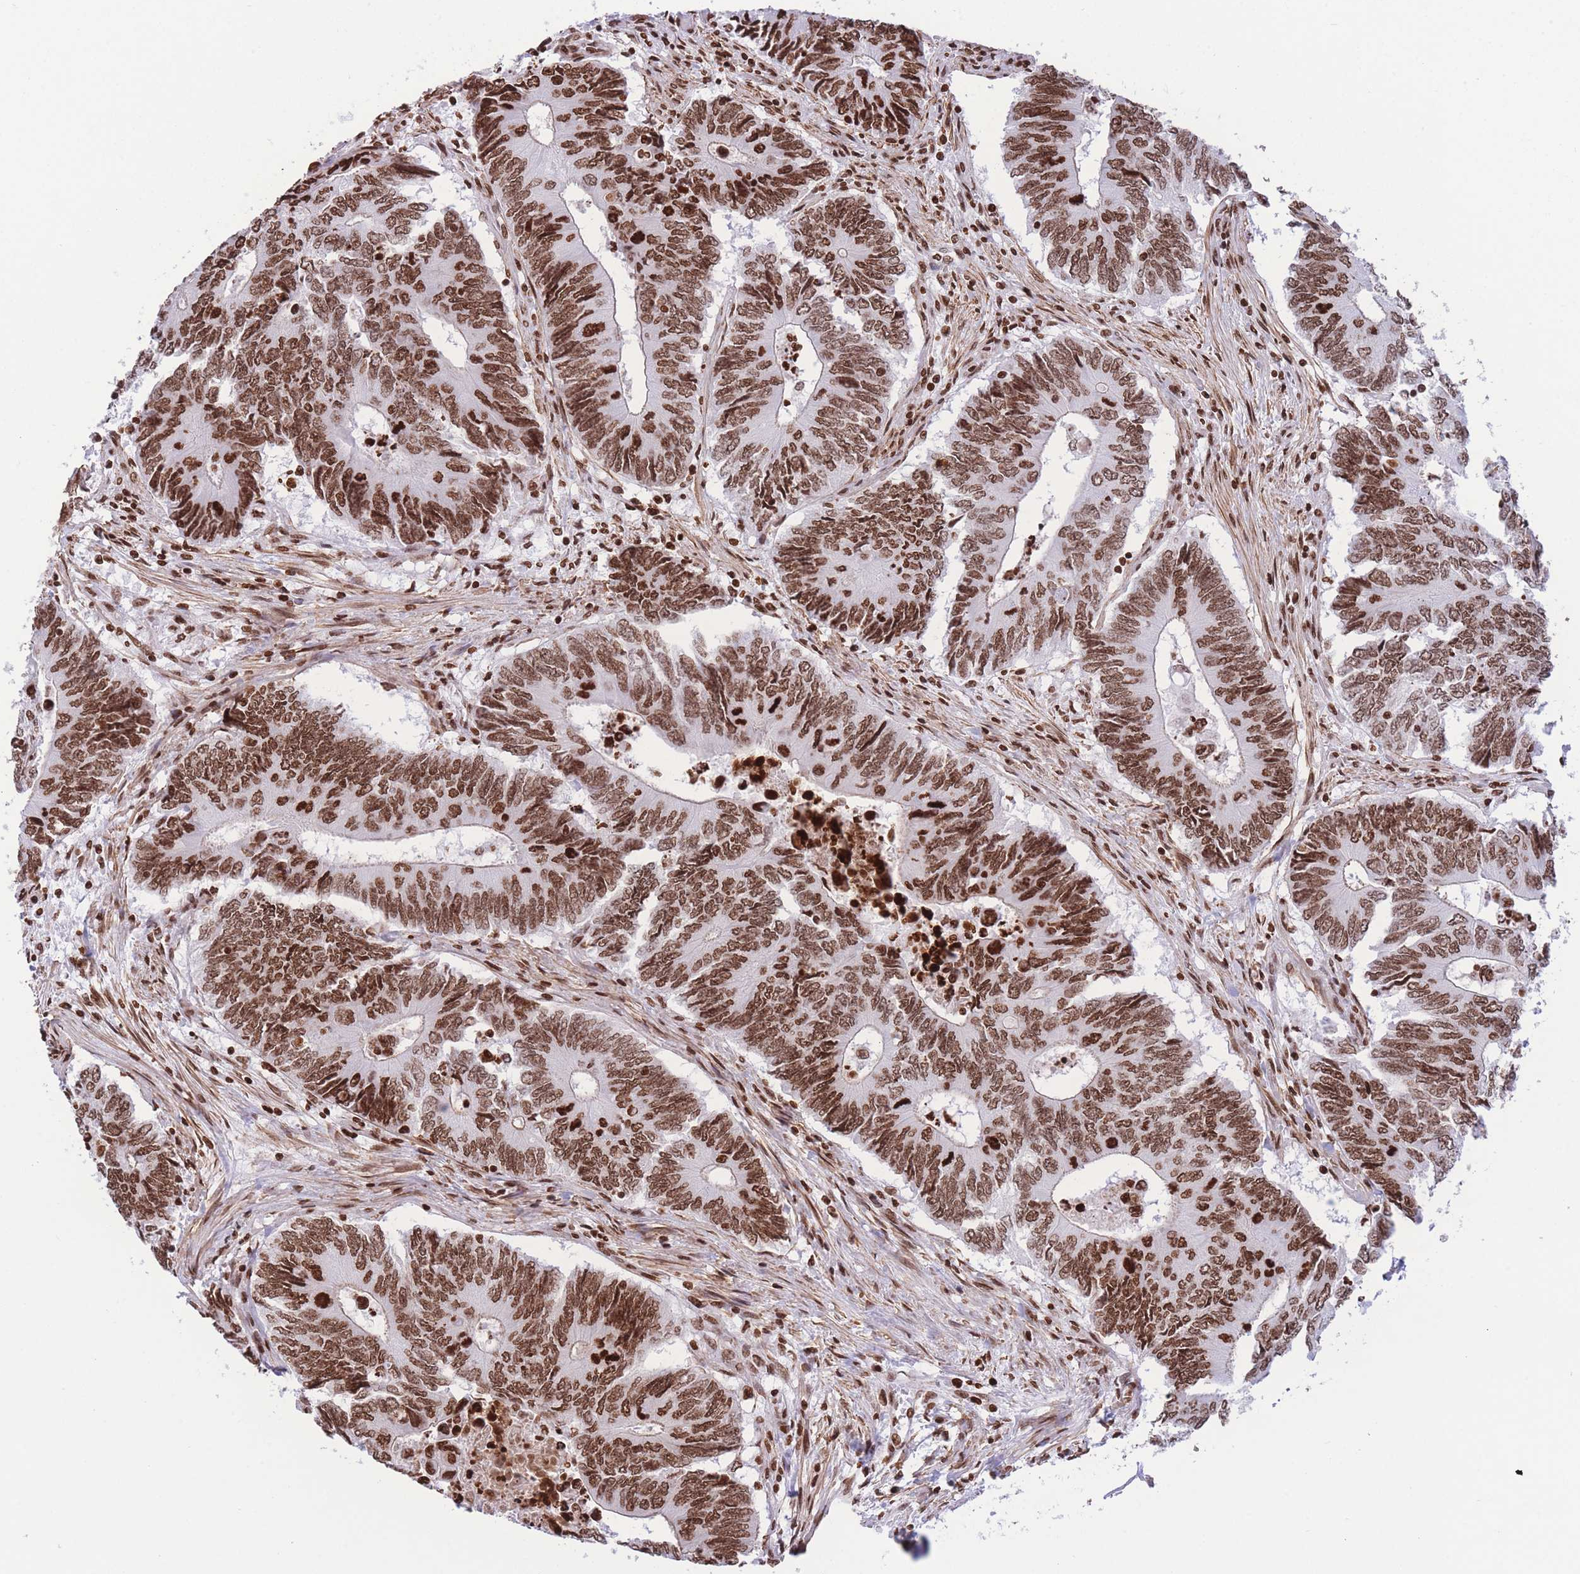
{"staining": {"intensity": "strong", "quantity": ">75%", "location": "nuclear"}, "tissue": "colorectal cancer", "cell_type": "Tumor cells", "image_type": "cancer", "snomed": [{"axis": "morphology", "description": "Adenocarcinoma, NOS"}, {"axis": "topography", "description": "Colon"}], "caption": "Adenocarcinoma (colorectal) stained with IHC reveals strong nuclear expression in approximately >75% of tumor cells. Using DAB (brown) and hematoxylin (blue) stains, captured at high magnification using brightfield microscopy.", "gene": "H2BC11", "patient": {"sex": "male", "age": 87}}